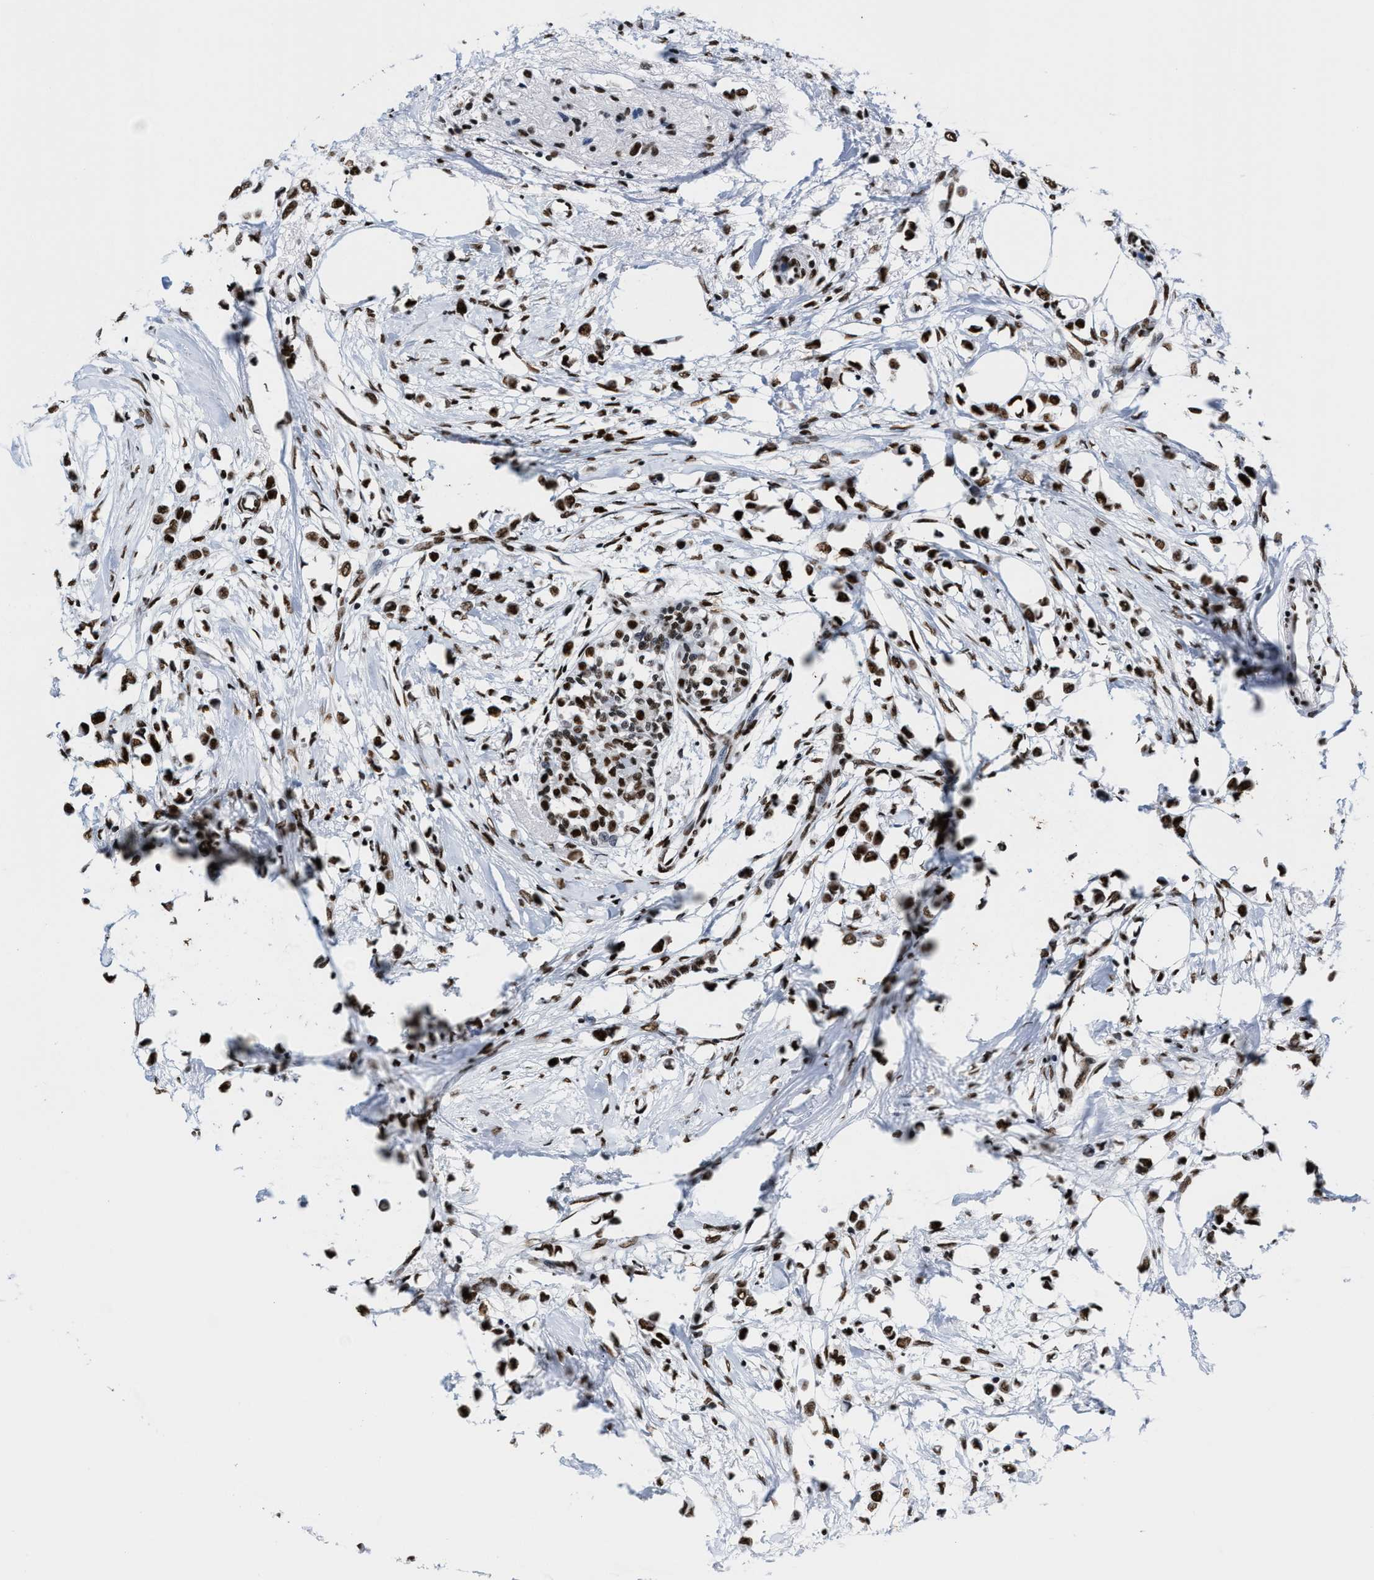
{"staining": {"intensity": "strong", "quantity": ">75%", "location": "nuclear"}, "tissue": "breast cancer", "cell_type": "Tumor cells", "image_type": "cancer", "snomed": [{"axis": "morphology", "description": "Lobular carcinoma"}, {"axis": "topography", "description": "Breast"}], "caption": "Immunohistochemistry image of neoplastic tissue: human lobular carcinoma (breast) stained using immunohistochemistry (IHC) exhibits high levels of strong protein expression localized specifically in the nuclear of tumor cells, appearing as a nuclear brown color.", "gene": "SMARCC2", "patient": {"sex": "female", "age": 51}}